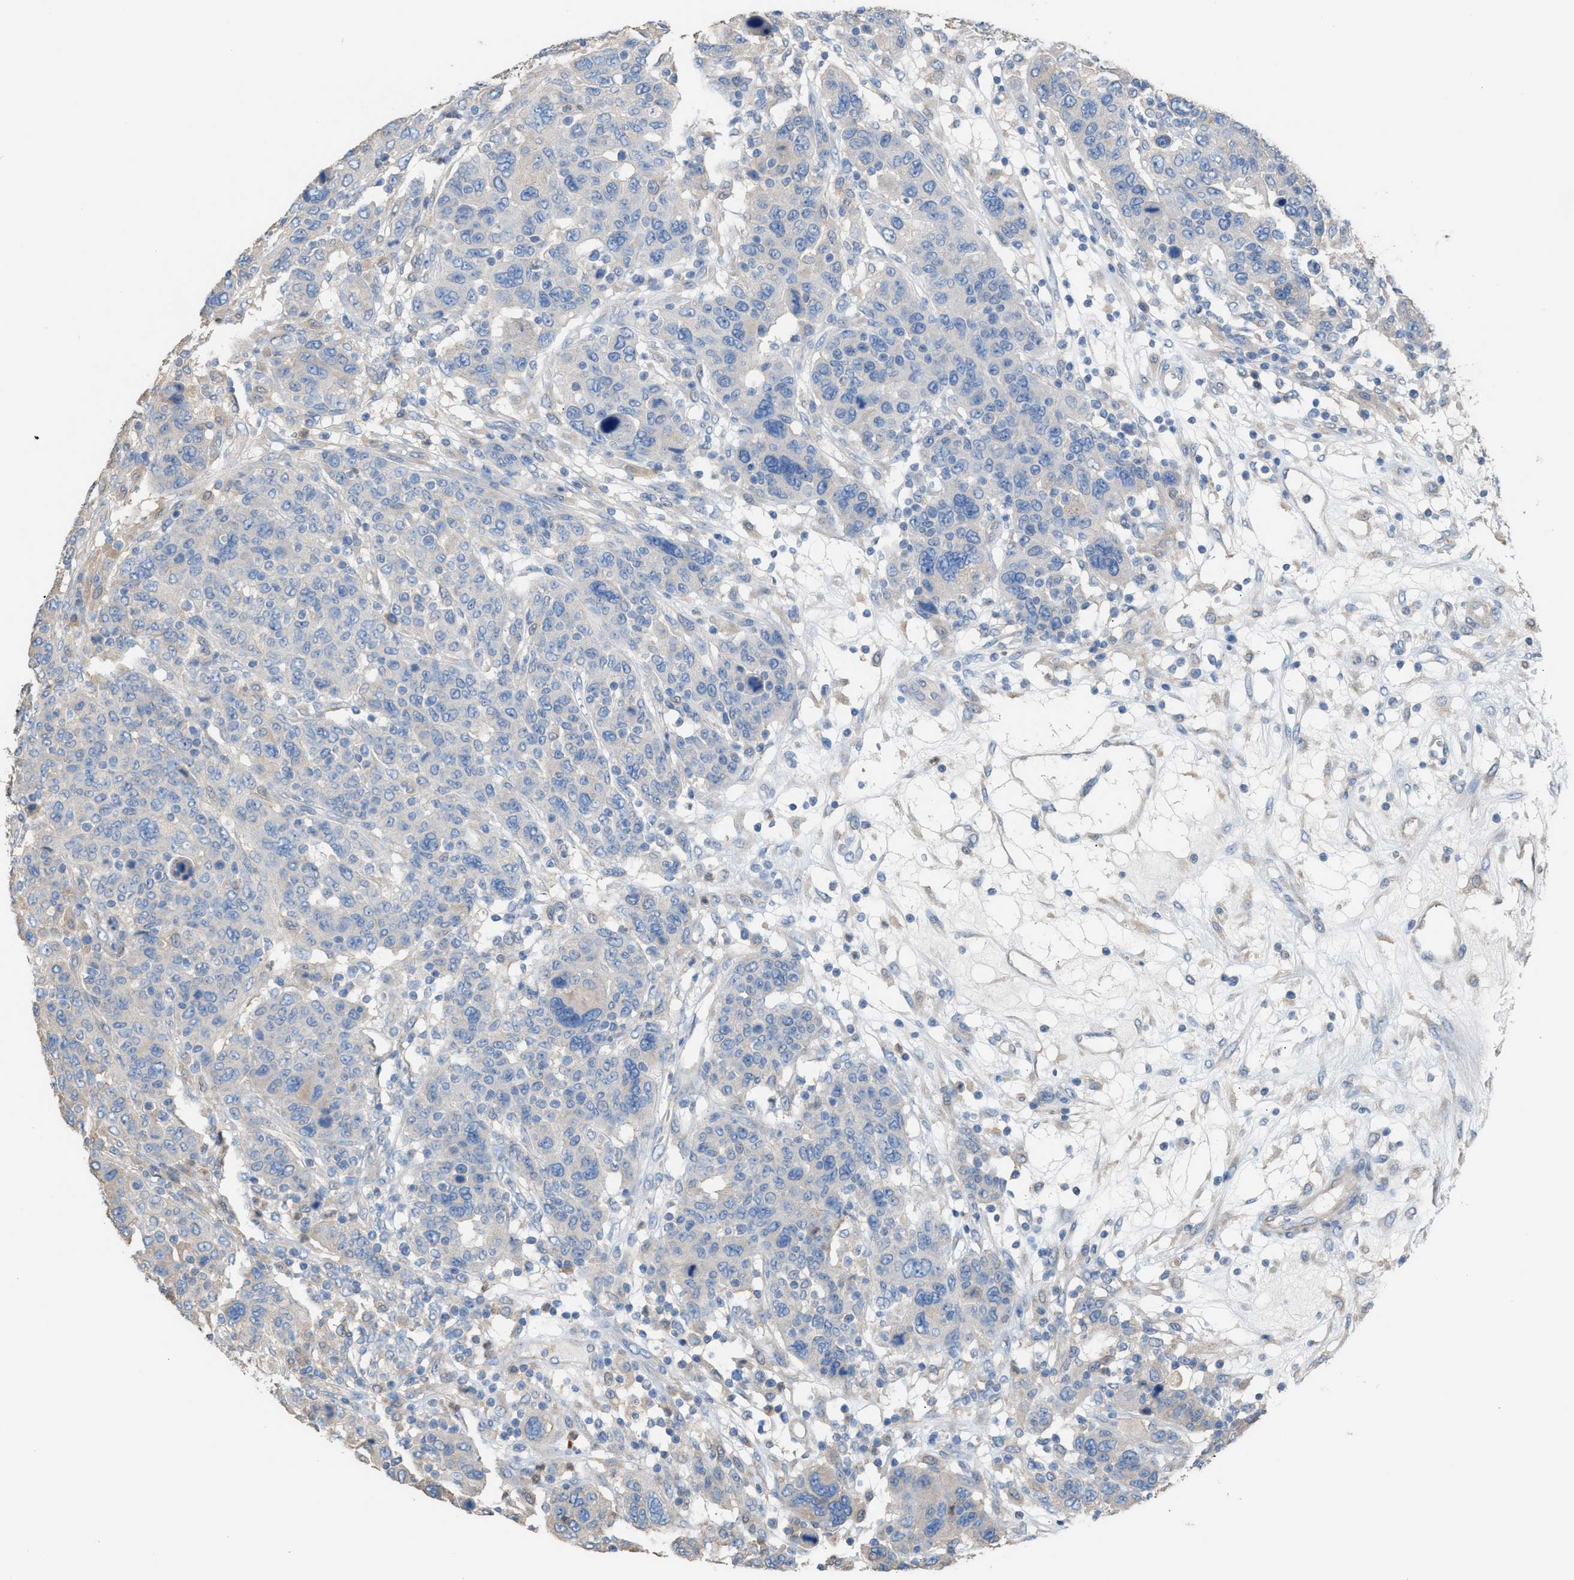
{"staining": {"intensity": "negative", "quantity": "none", "location": "none"}, "tissue": "breast cancer", "cell_type": "Tumor cells", "image_type": "cancer", "snomed": [{"axis": "morphology", "description": "Duct carcinoma"}, {"axis": "topography", "description": "Breast"}], "caption": "An image of breast cancer stained for a protein demonstrates no brown staining in tumor cells. The staining was performed using DAB to visualize the protein expression in brown, while the nuclei were stained in blue with hematoxylin (Magnification: 20x).", "gene": "NQO2", "patient": {"sex": "female", "age": 37}}